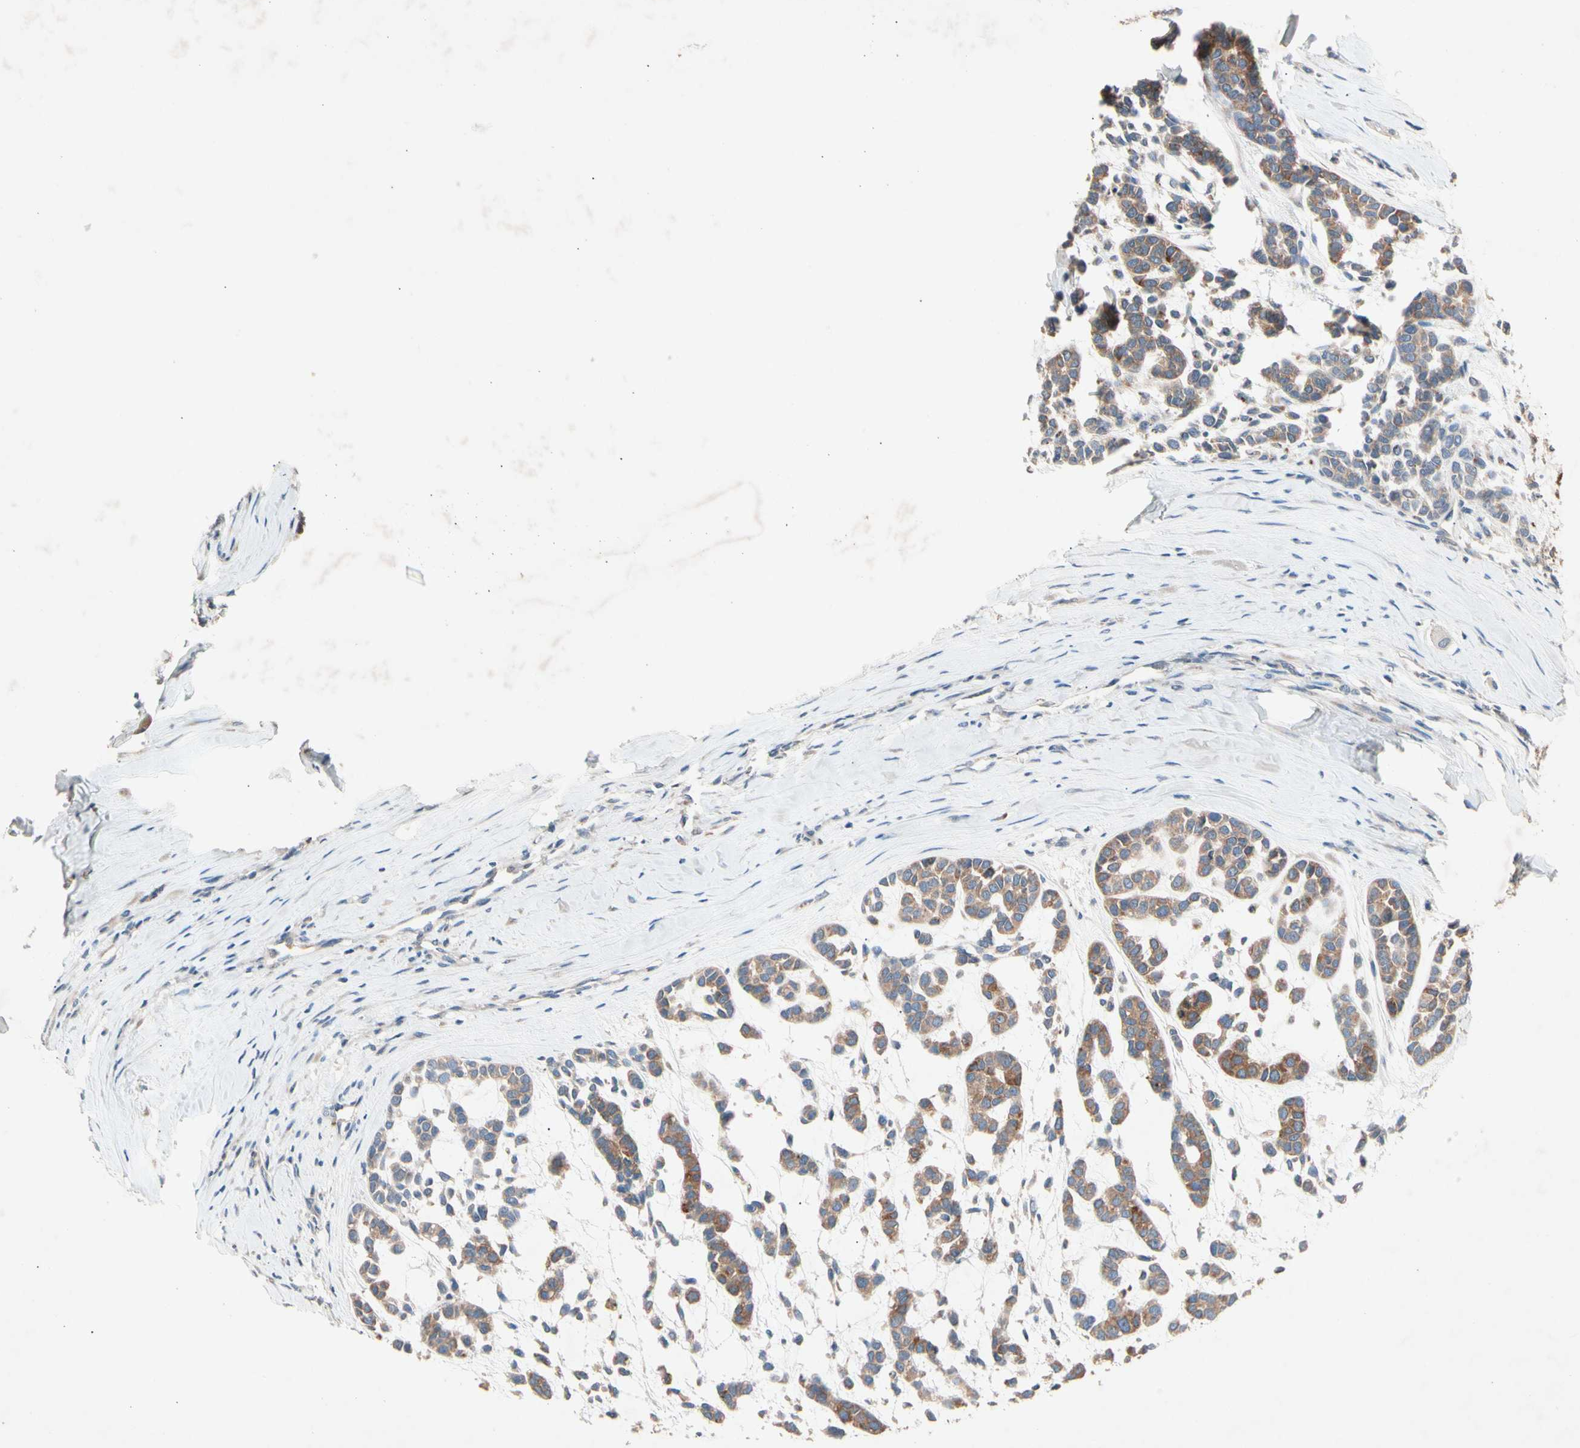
{"staining": {"intensity": "moderate", "quantity": ">75%", "location": "cytoplasmic/membranous"}, "tissue": "head and neck cancer", "cell_type": "Tumor cells", "image_type": "cancer", "snomed": [{"axis": "morphology", "description": "Adenocarcinoma, NOS"}, {"axis": "morphology", "description": "Adenoma, NOS"}, {"axis": "topography", "description": "Head-Neck"}], "caption": "A high-resolution histopathology image shows IHC staining of head and neck adenoma, which displays moderate cytoplasmic/membranous staining in about >75% of tumor cells.", "gene": "PRDX4", "patient": {"sex": "female", "age": 55}}